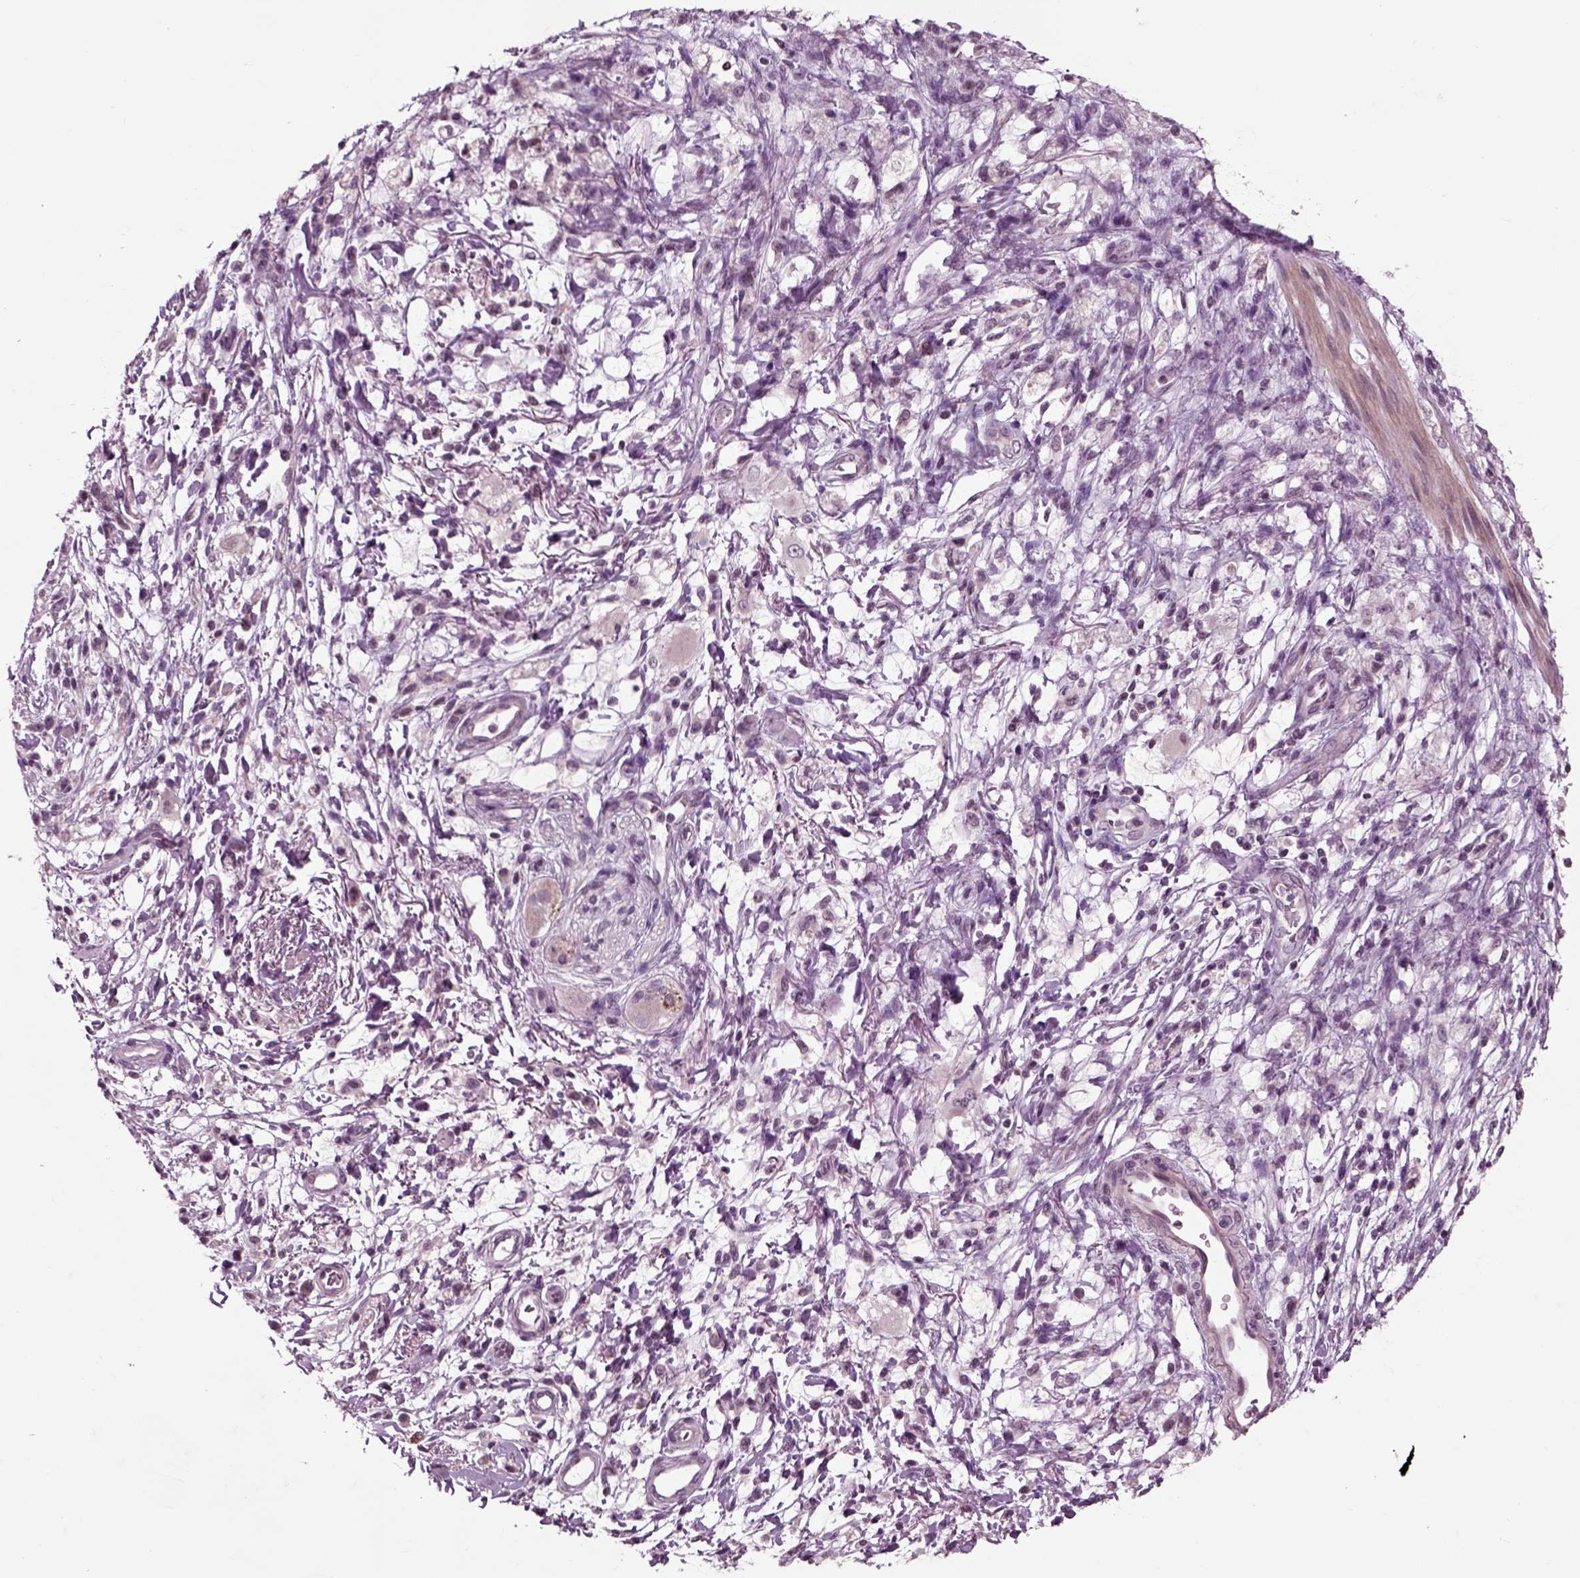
{"staining": {"intensity": "negative", "quantity": "none", "location": "none"}, "tissue": "stomach cancer", "cell_type": "Tumor cells", "image_type": "cancer", "snomed": [{"axis": "morphology", "description": "Adenocarcinoma, NOS"}, {"axis": "topography", "description": "Stomach"}], "caption": "High power microscopy micrograph of an immunohistochemistry (IHC) histopathology image of stomach adenocarcinoma, revealing no significant staining in tumor cells.", "gene": "CHGB", "patient": {"sex": "female", "age": 60}}